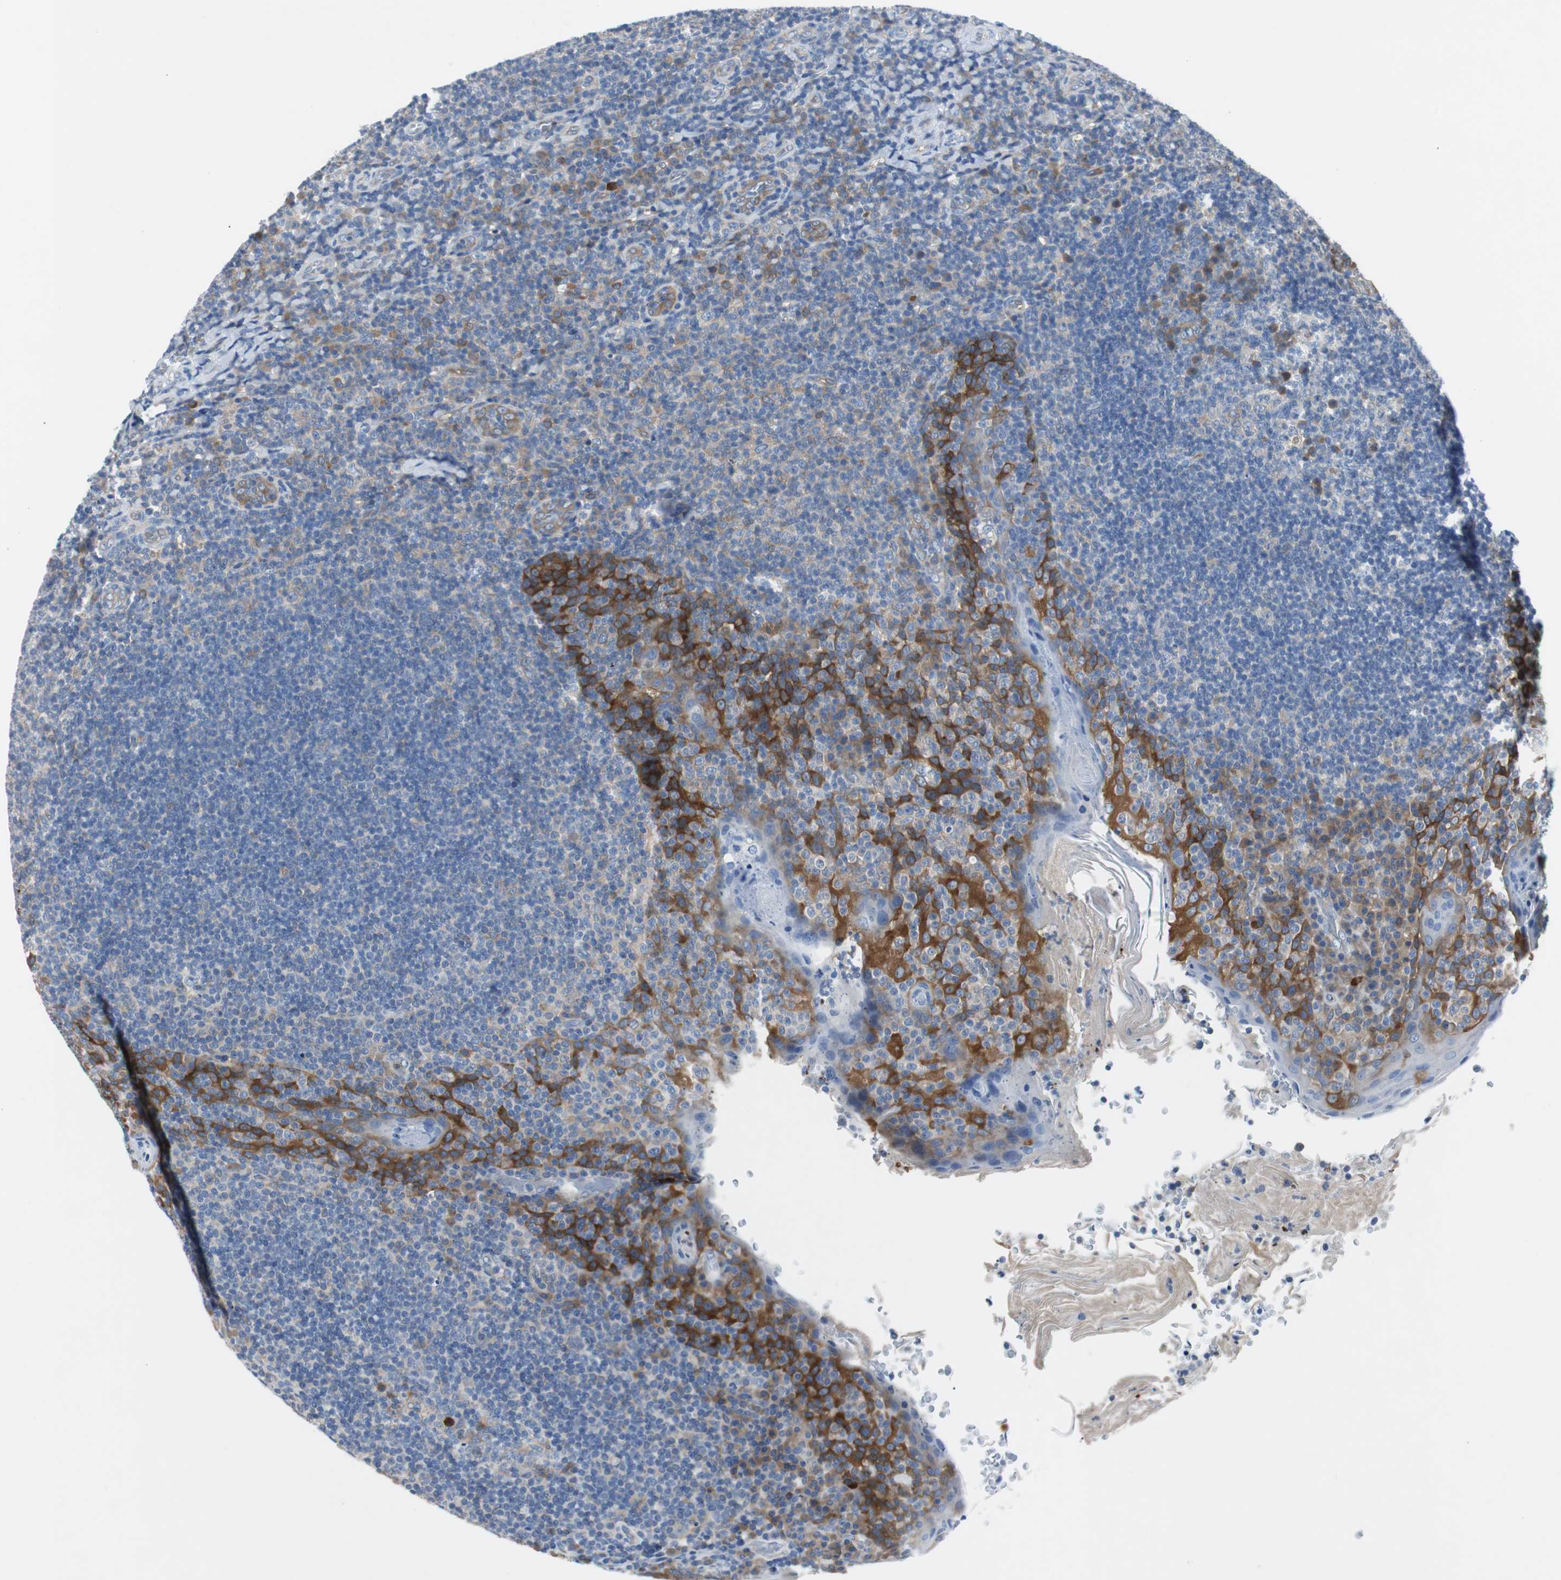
{"staining": {"intensity": "weak", "quantity": "25%-75%", "location": "cytoplasmic/membranous"}, "tissue": "tonsil", "cell_type": "Germinal center cells", "image_type": "normal", "snomed": [{"axis": "morphology", "description": "Normal tissue, NOS"}, {"axis": "topography", "description": "Tonsil"}], "caption": "Germinal center cells reveal low levels of weak cytoplasmic/membranous expression in approximately 25%-75% of cells in benign human tonsil.", "gene": "EEF2K", "patient": {"sex": "male", "age": 17}}